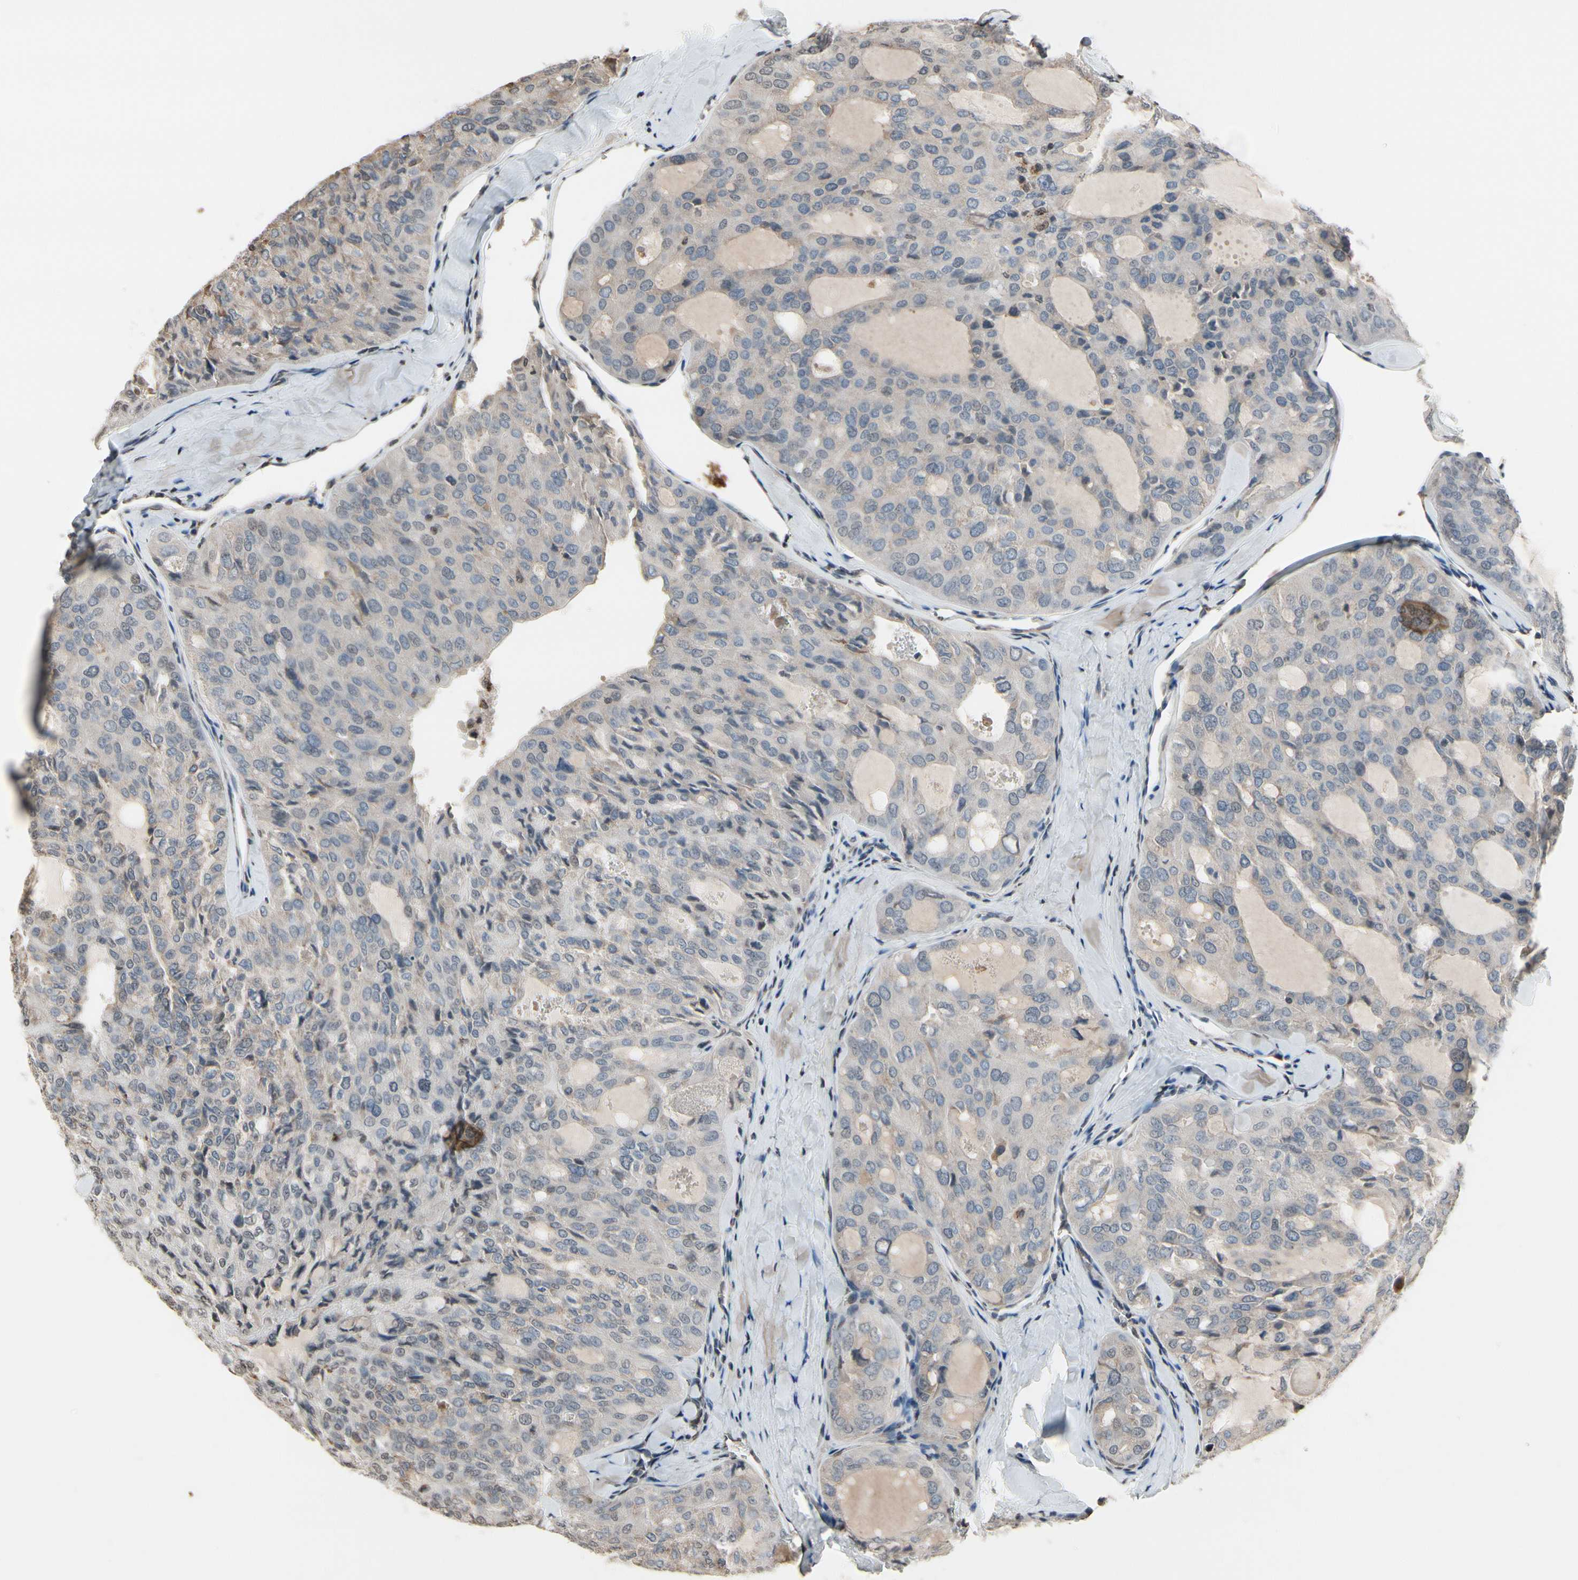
{"staining": {"intensity": "negative", "quantity": "none", "location": "none"}, "tissue": "thyroid cancer", "cell_type": "Tumor cells", "image_type": "cancer", "snomed": [{"axis": "morphology", "description": "Follicular adenoma carcinoma, NOS"}, {"axis": "topography", "description": "Thyroid gland"}], "caption": "Thyroid cancer (follicular adenoma carcinoma) stained for a protein using immunohistochemistry (IHC) displays no expression tumor cells.", "gene": "HIPK2", "patient": {"sex": "male", "age": 75}}